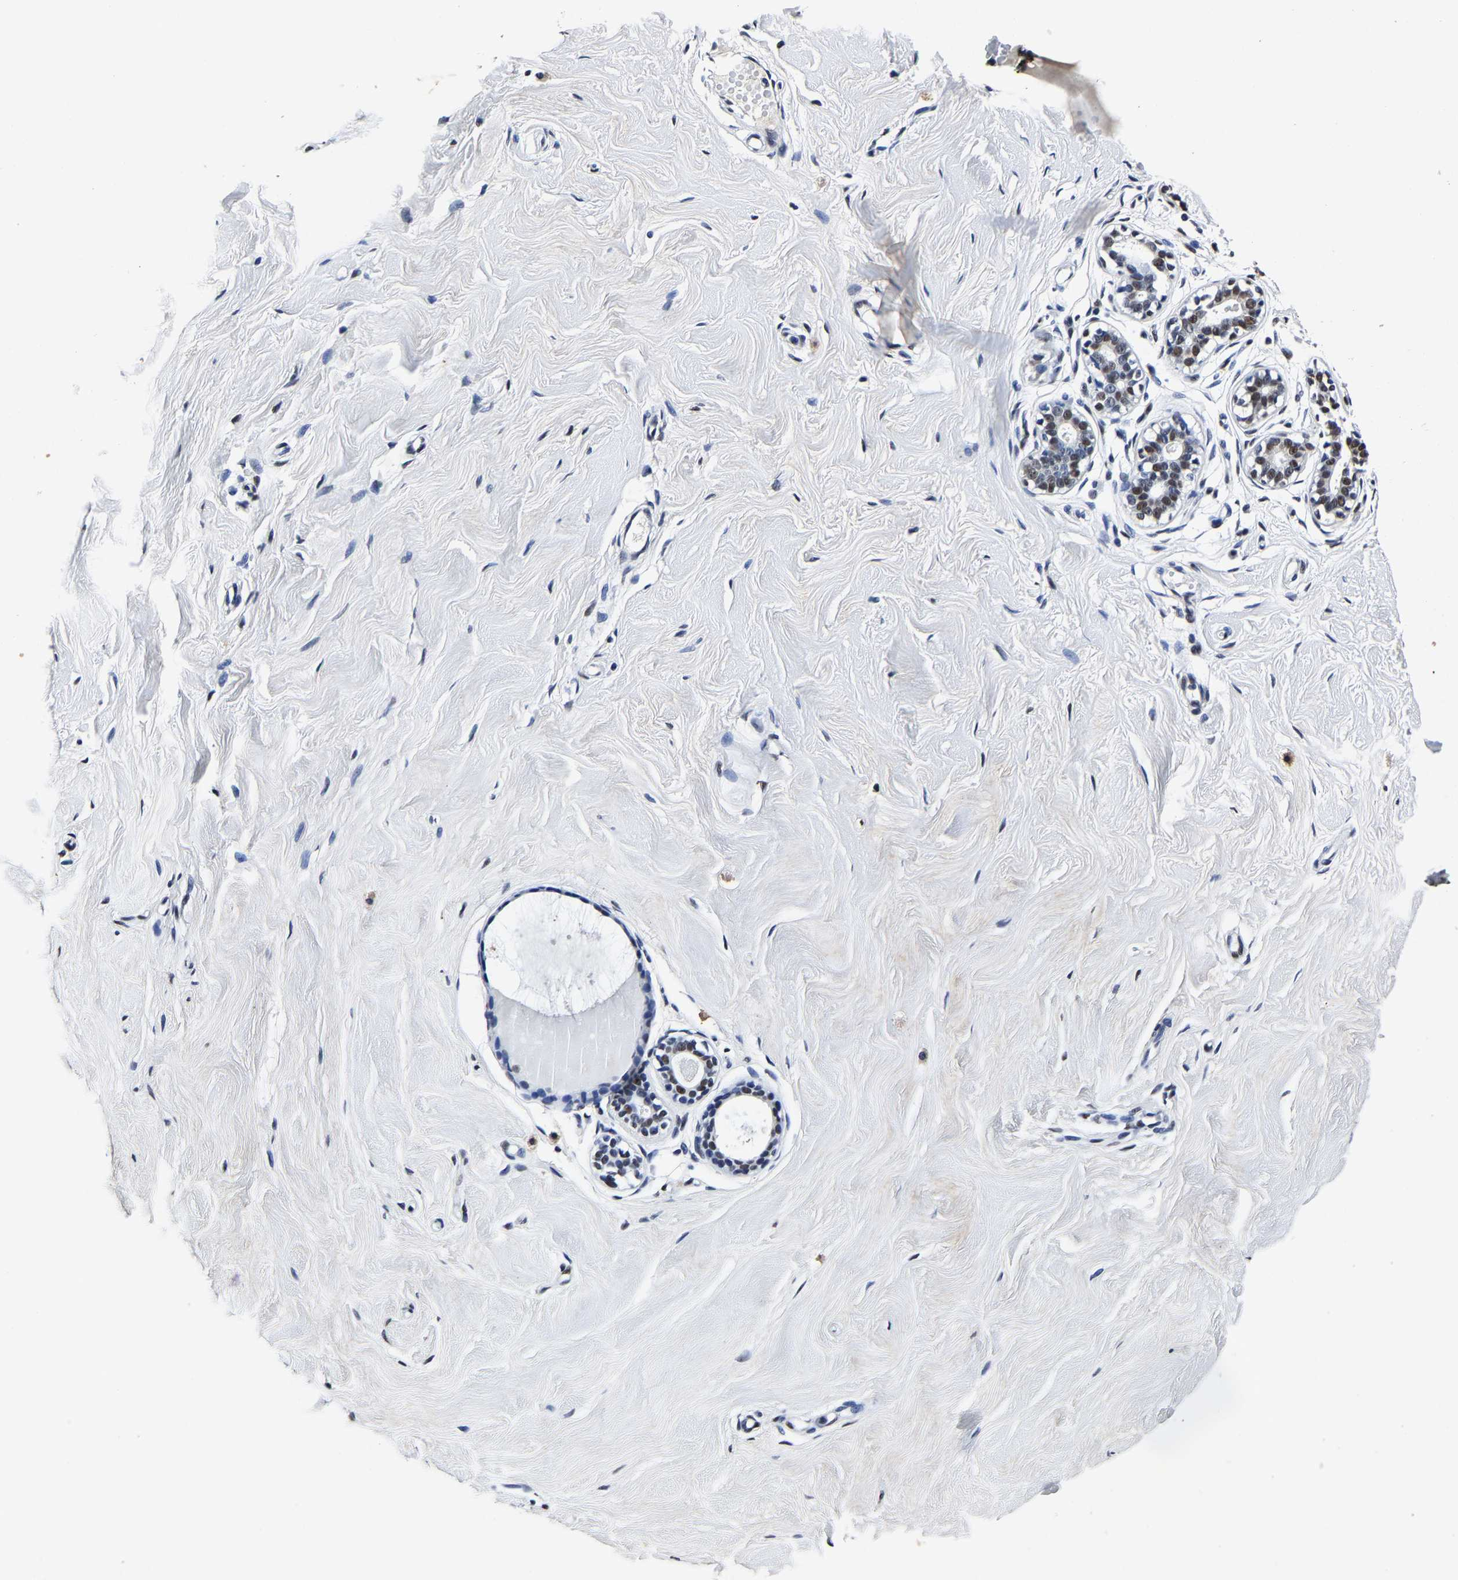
{"staining": {"intensity": "negative", "quantity": "none", "location": "none"}, "tissue": "breast", "cell_type": "Adipocytes", "image_type": "normal", "snomed": [{"axis": "morphology", "description": "Normal tissue, NOS"}, {"axis": "topography", "description": "Breast"}], "caption": "A histopathology image of breast stained for a protein exhibits no brown staining in adipocytes.", "gene": "RBM45", "patient": {"sex": "female", "age": 23}}